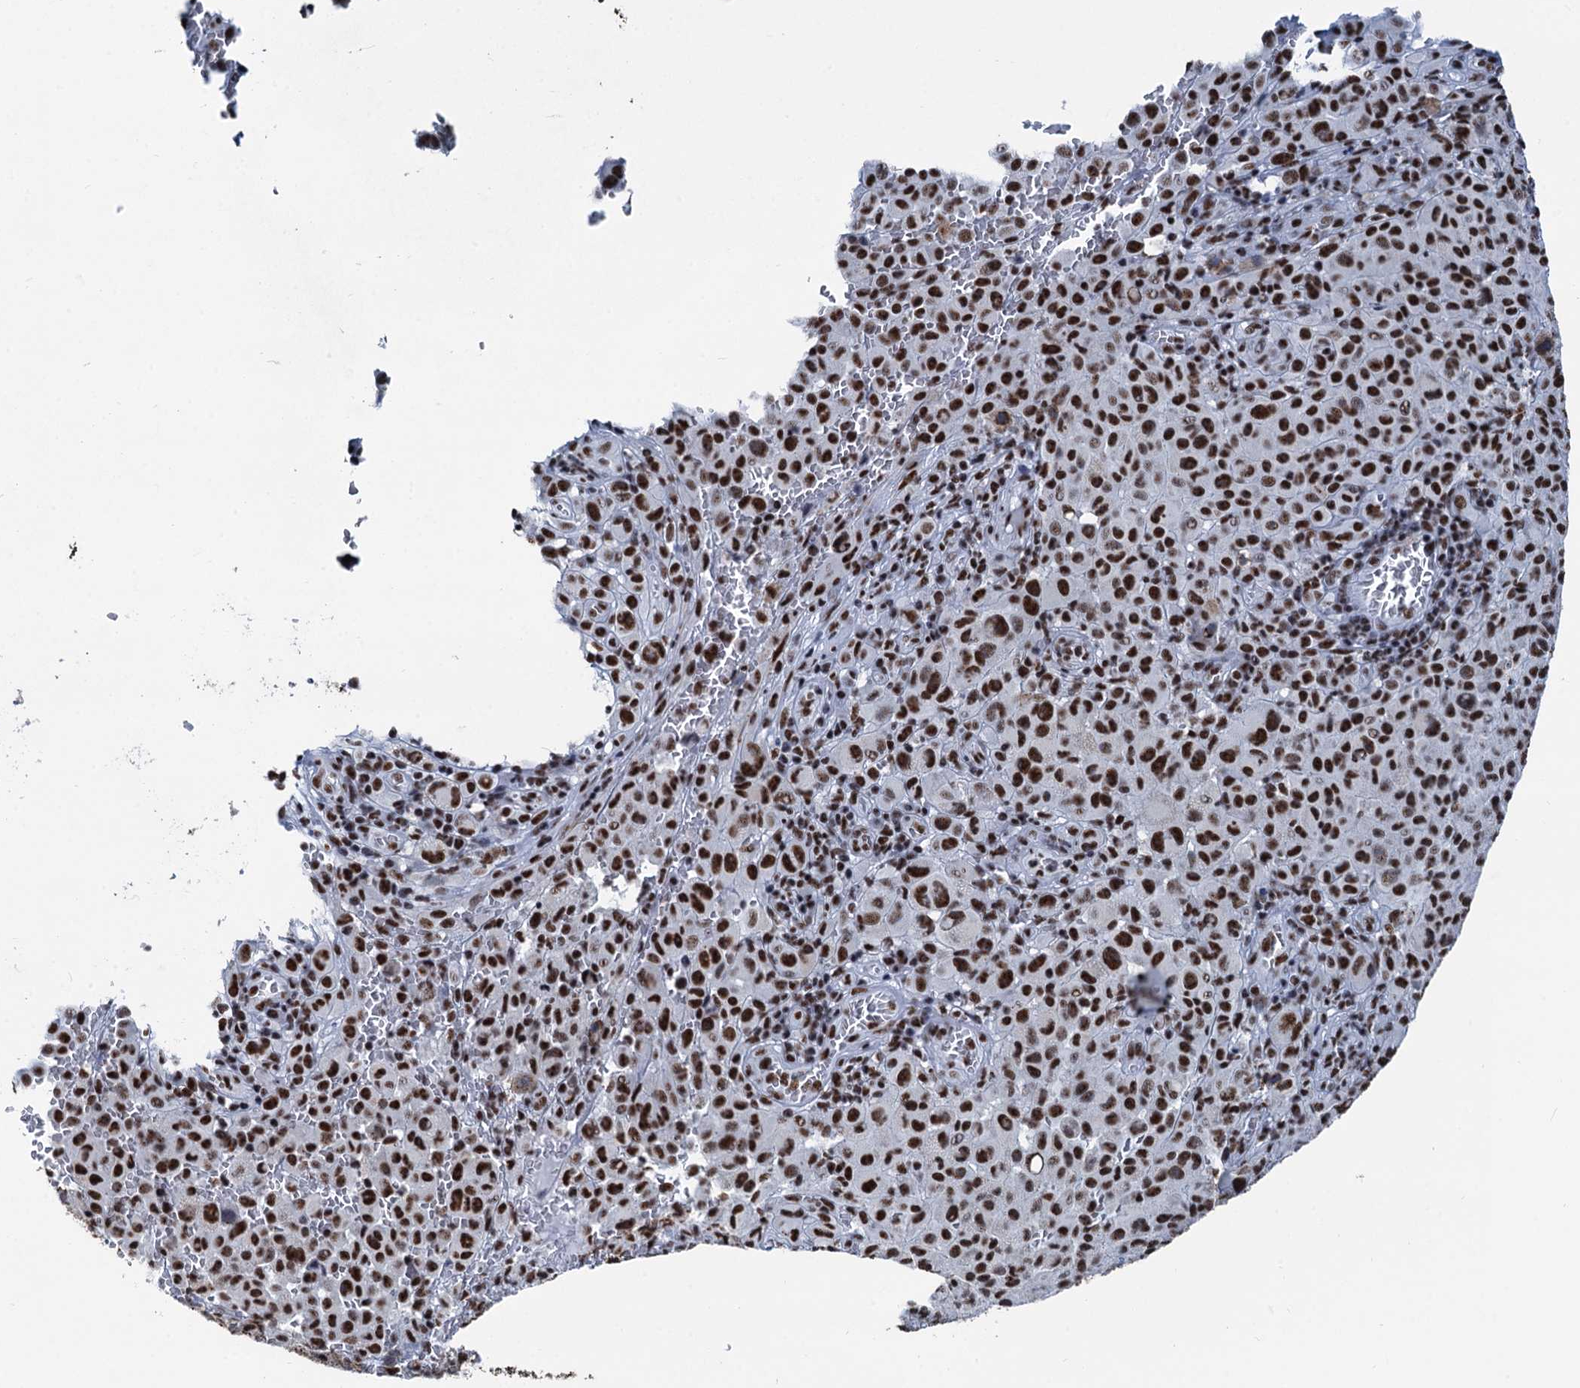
{"staining": {"intensity": "strong", "quantity": ">75%", "location": "nuclear"}, "tissue": "melanoma", "cell_type": "Tumor cells", "image_type": "cancer", "snomed": [{"axis": "morphology", "description": "Malignant melanoma, NOS"}, {"axis": "topography", "description": "Skin"}], "caption": "Immunohistochemistry (IHC) (DAB (3,3'-diaminobenzidine)) staining of melanoma demonstrates strong nuclear protein staining in about >75% of tumor cells.", "gene": "DDX23", "patient": {"sex": "female", "age": 82}}